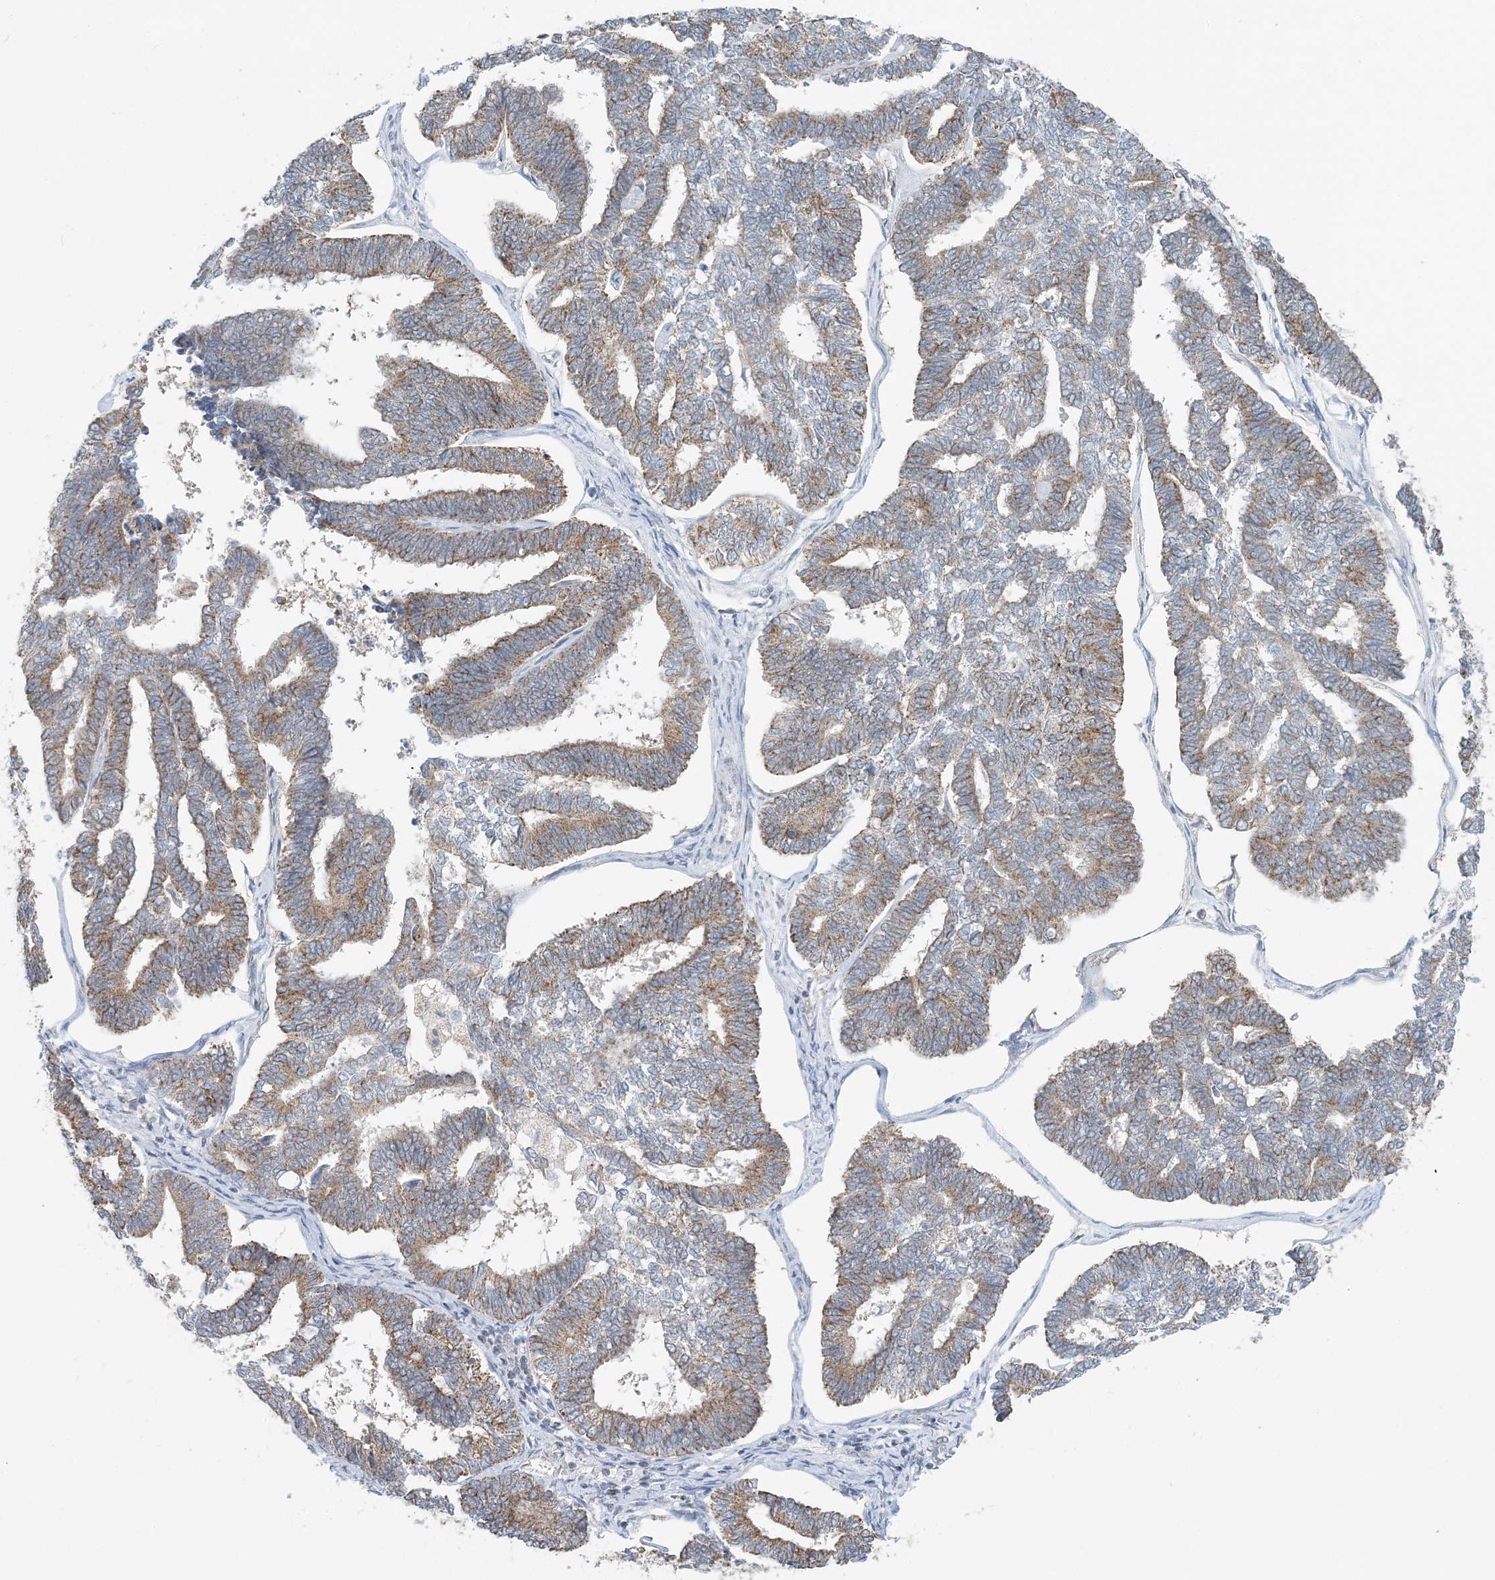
{"staining": {"intensity": "moderate", "quantity": "25%-75%", "location": "cytoplasmic/membranous"}, "tissue": "endometrial cancer", "cell_type": "Tumor cells", "image_type": "cancer", "snomed": [{"axis": "morphology", "description": "Adenocarcinoma, NOS"}, {"axis": "topography", "description": "Endometrium"}], "caption": "Protein analysis of endometrial cancer (adenocarcinoma) tissue exhibits moderate cytoplasmic/membranous positivity in about 25%-75% of tumor cells.", "gene": "BDH1", "patient": {"sex": "female", "age": 70}}